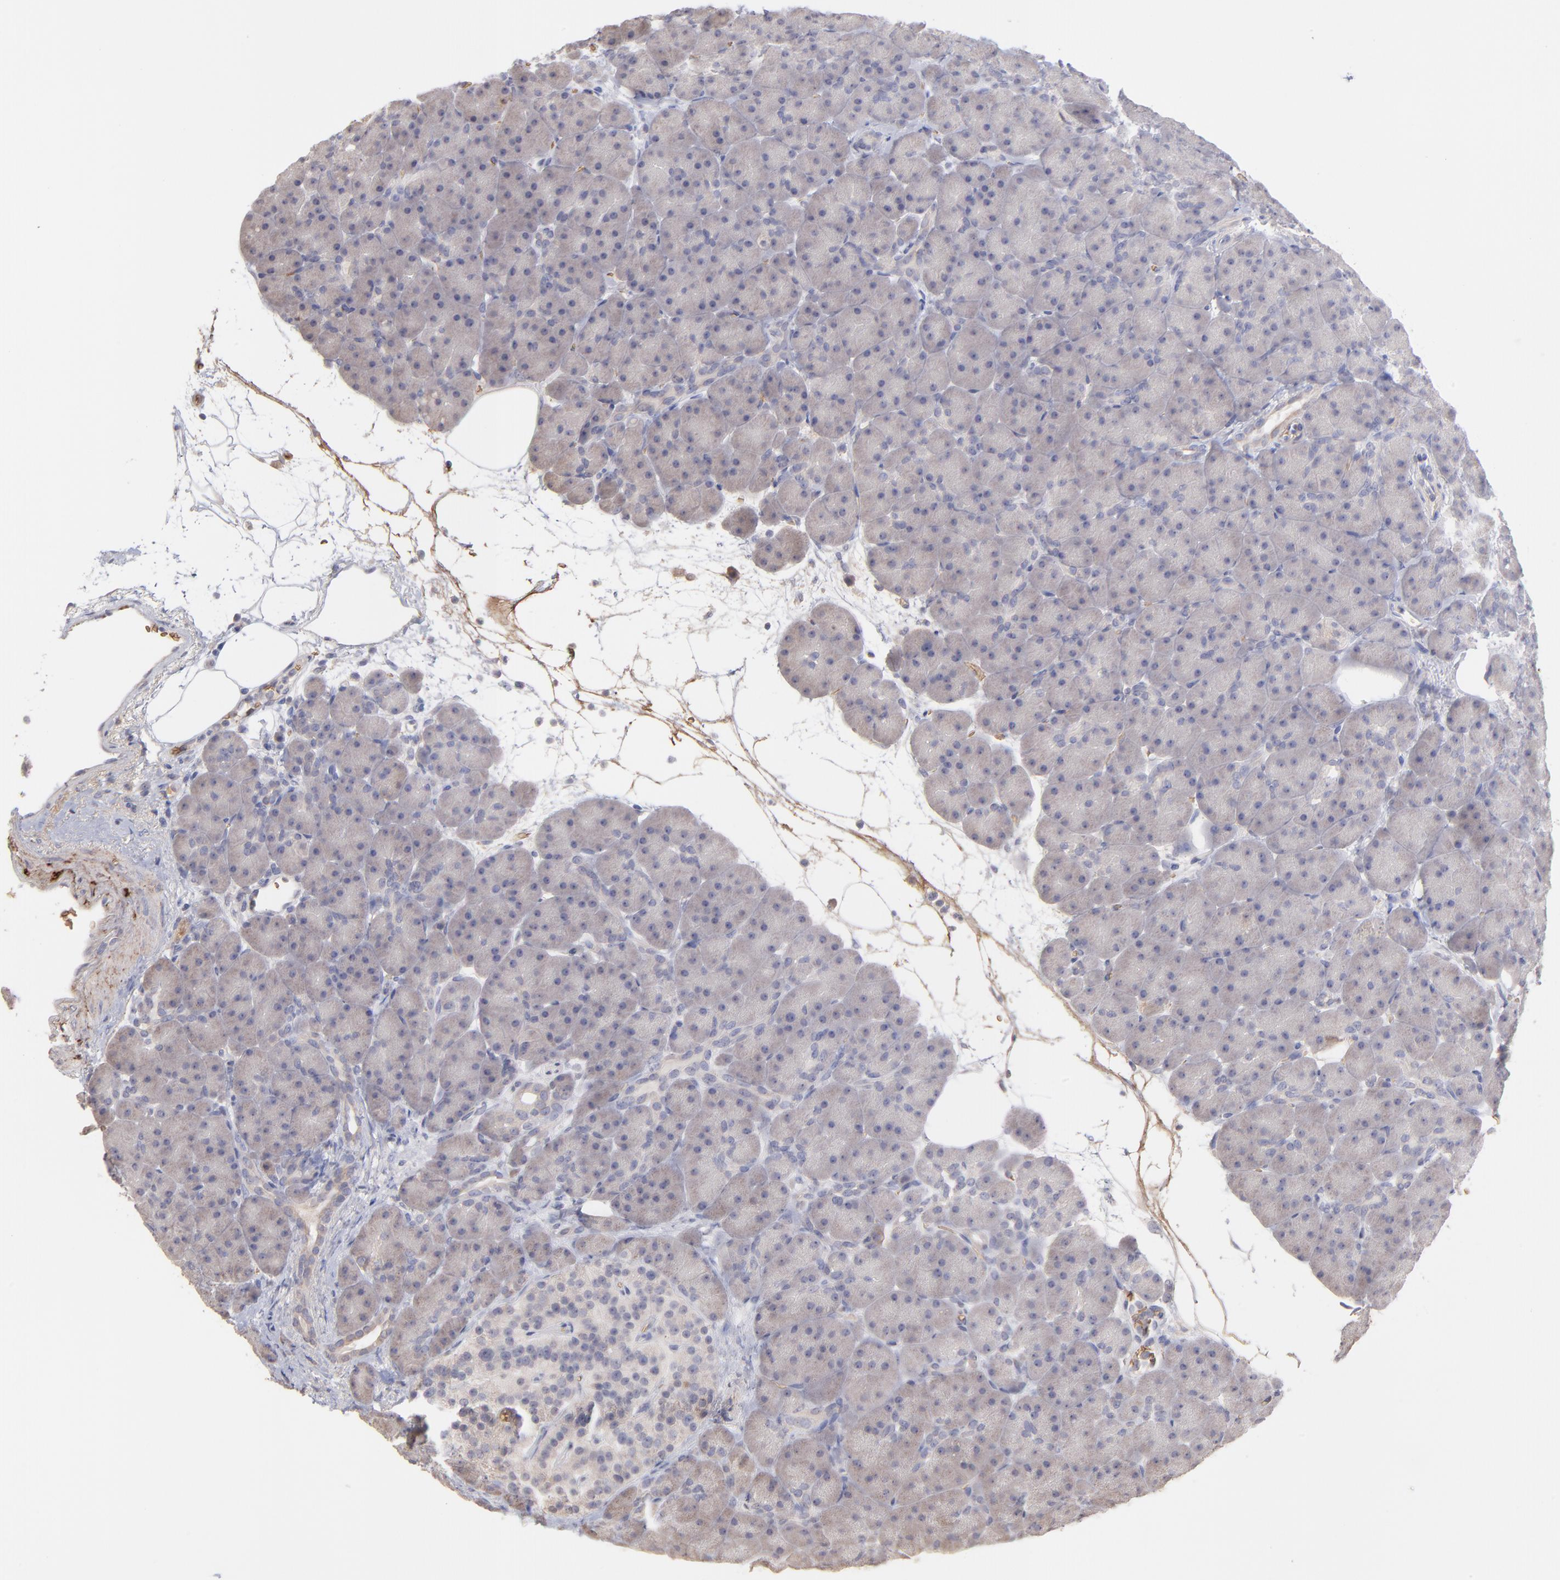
{"staining": {"intensity": "weak", "quantity": ">75%", "location": "cytoplasmic/membranous"}, "tissue": "pancreas", "cell_type": "Exocrine glandular cells", "image_type": "normal", "snomed": [{"axis": "morphology", "description": "Normal tissue, NOS"}, {"axis": "topography", "description": "Pancreas"}], "caption": "This micrograph demonstrates benign pancreas stained with immunohistochemistry (IHC) to label a protein in brown. The cytoplasmic/membranous of exocrine glandular cells show weak positivity for the protein. Nuclei are counter-stained blue.", "gene": "F13B", "patient": {"sex": "male", "age": 66}}